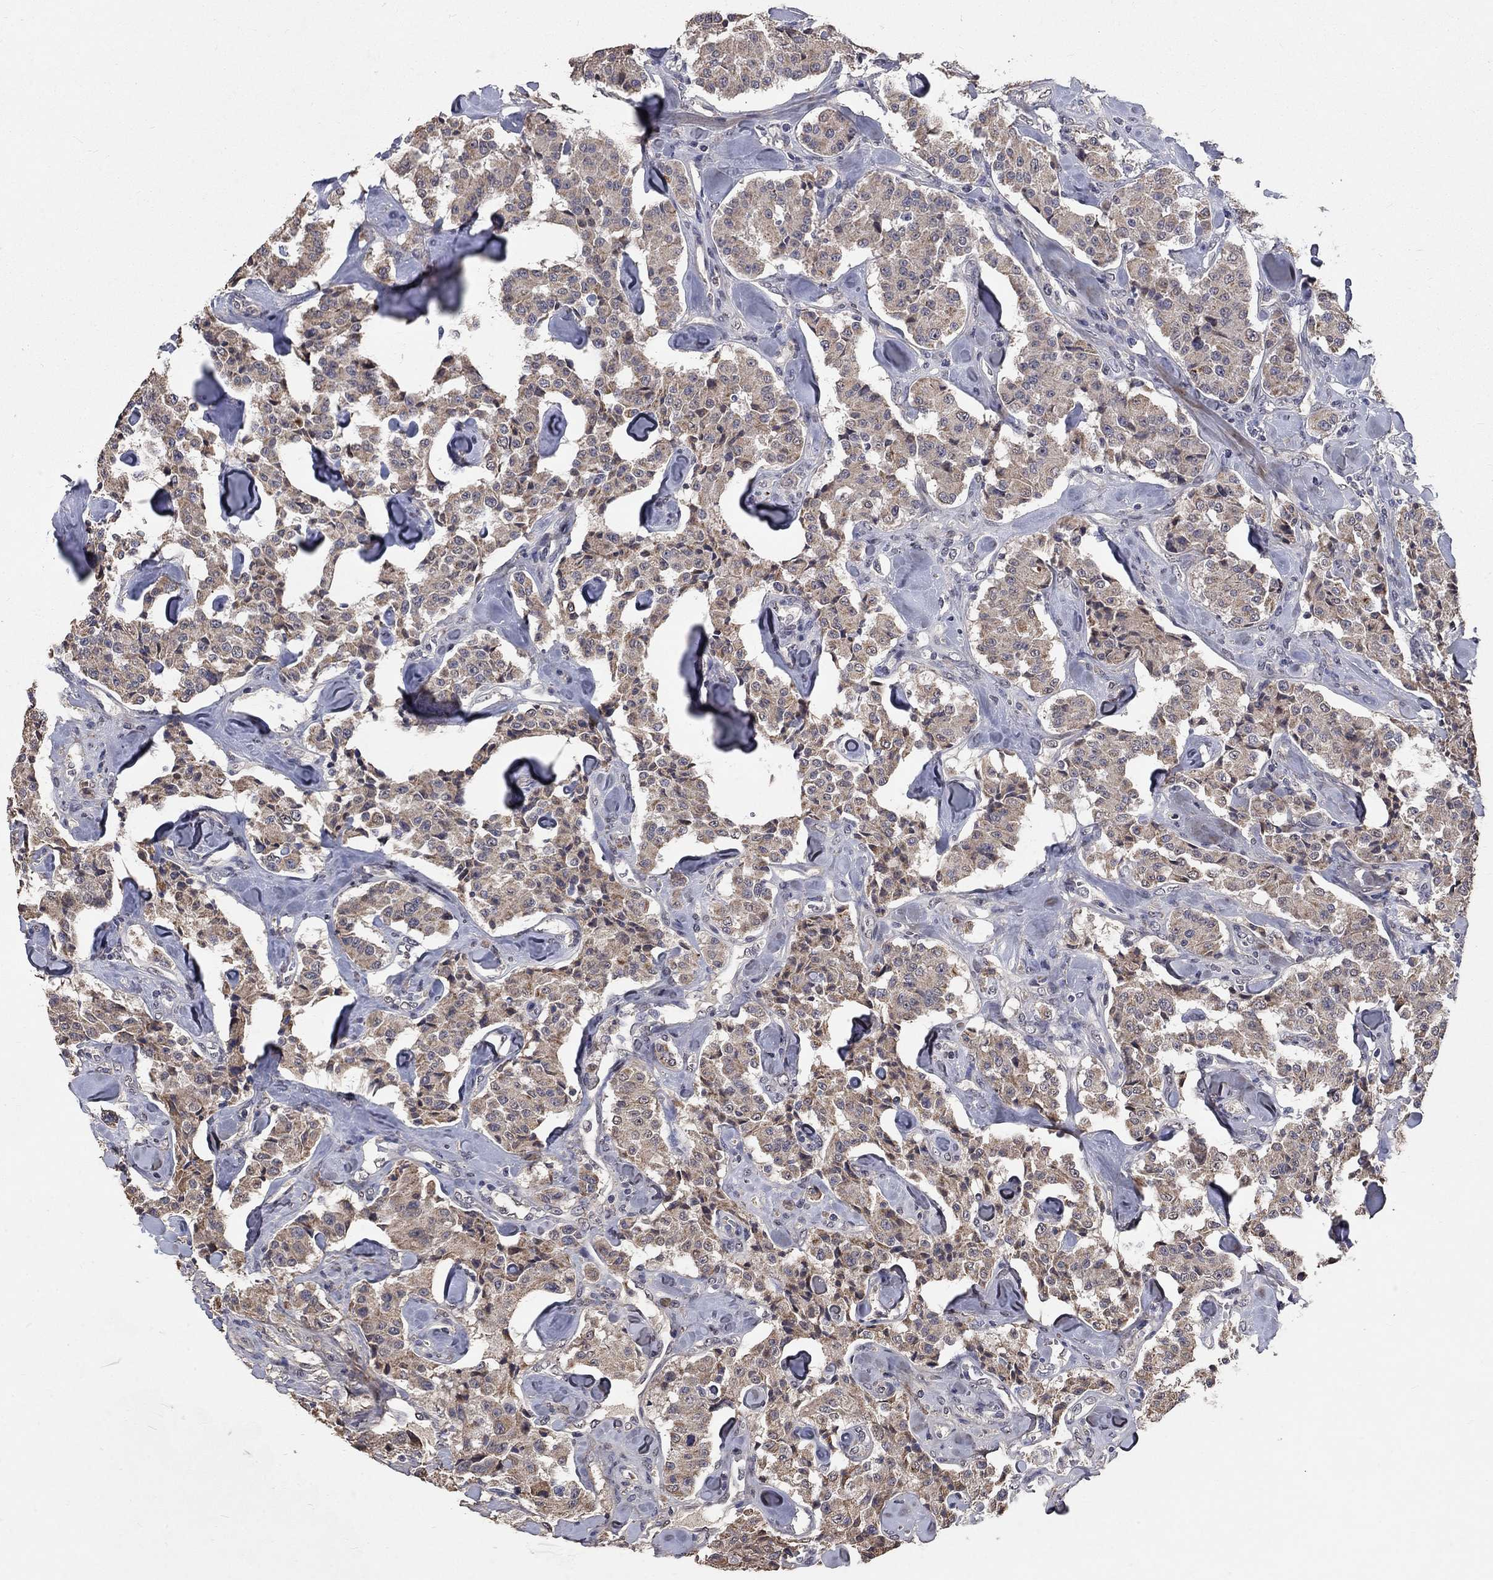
{"staining": {"intensity": "weak", "quantity": ">75%", "location": "cytoplasmic/membranous"}, "tissue": "carcinoid", "cell_type": "Tumor cells", "image_type": "cancer", "snomed": [{"axis": "morphology", "description": "Carcinoid, malignant, NOS"}, {"axis": "topography", "description": "Pancreas"}], "caption": "A histopathology image of human carcinoid (malignant) stained for a protein reveals weak cytoplasmic/membranous brown staining in tumor cells. Immunohistochemistry stains the protein in brown and the nuclei are stained blue.", "gene": "CHST5", "patient": {"sex": "male", "age": 41}}